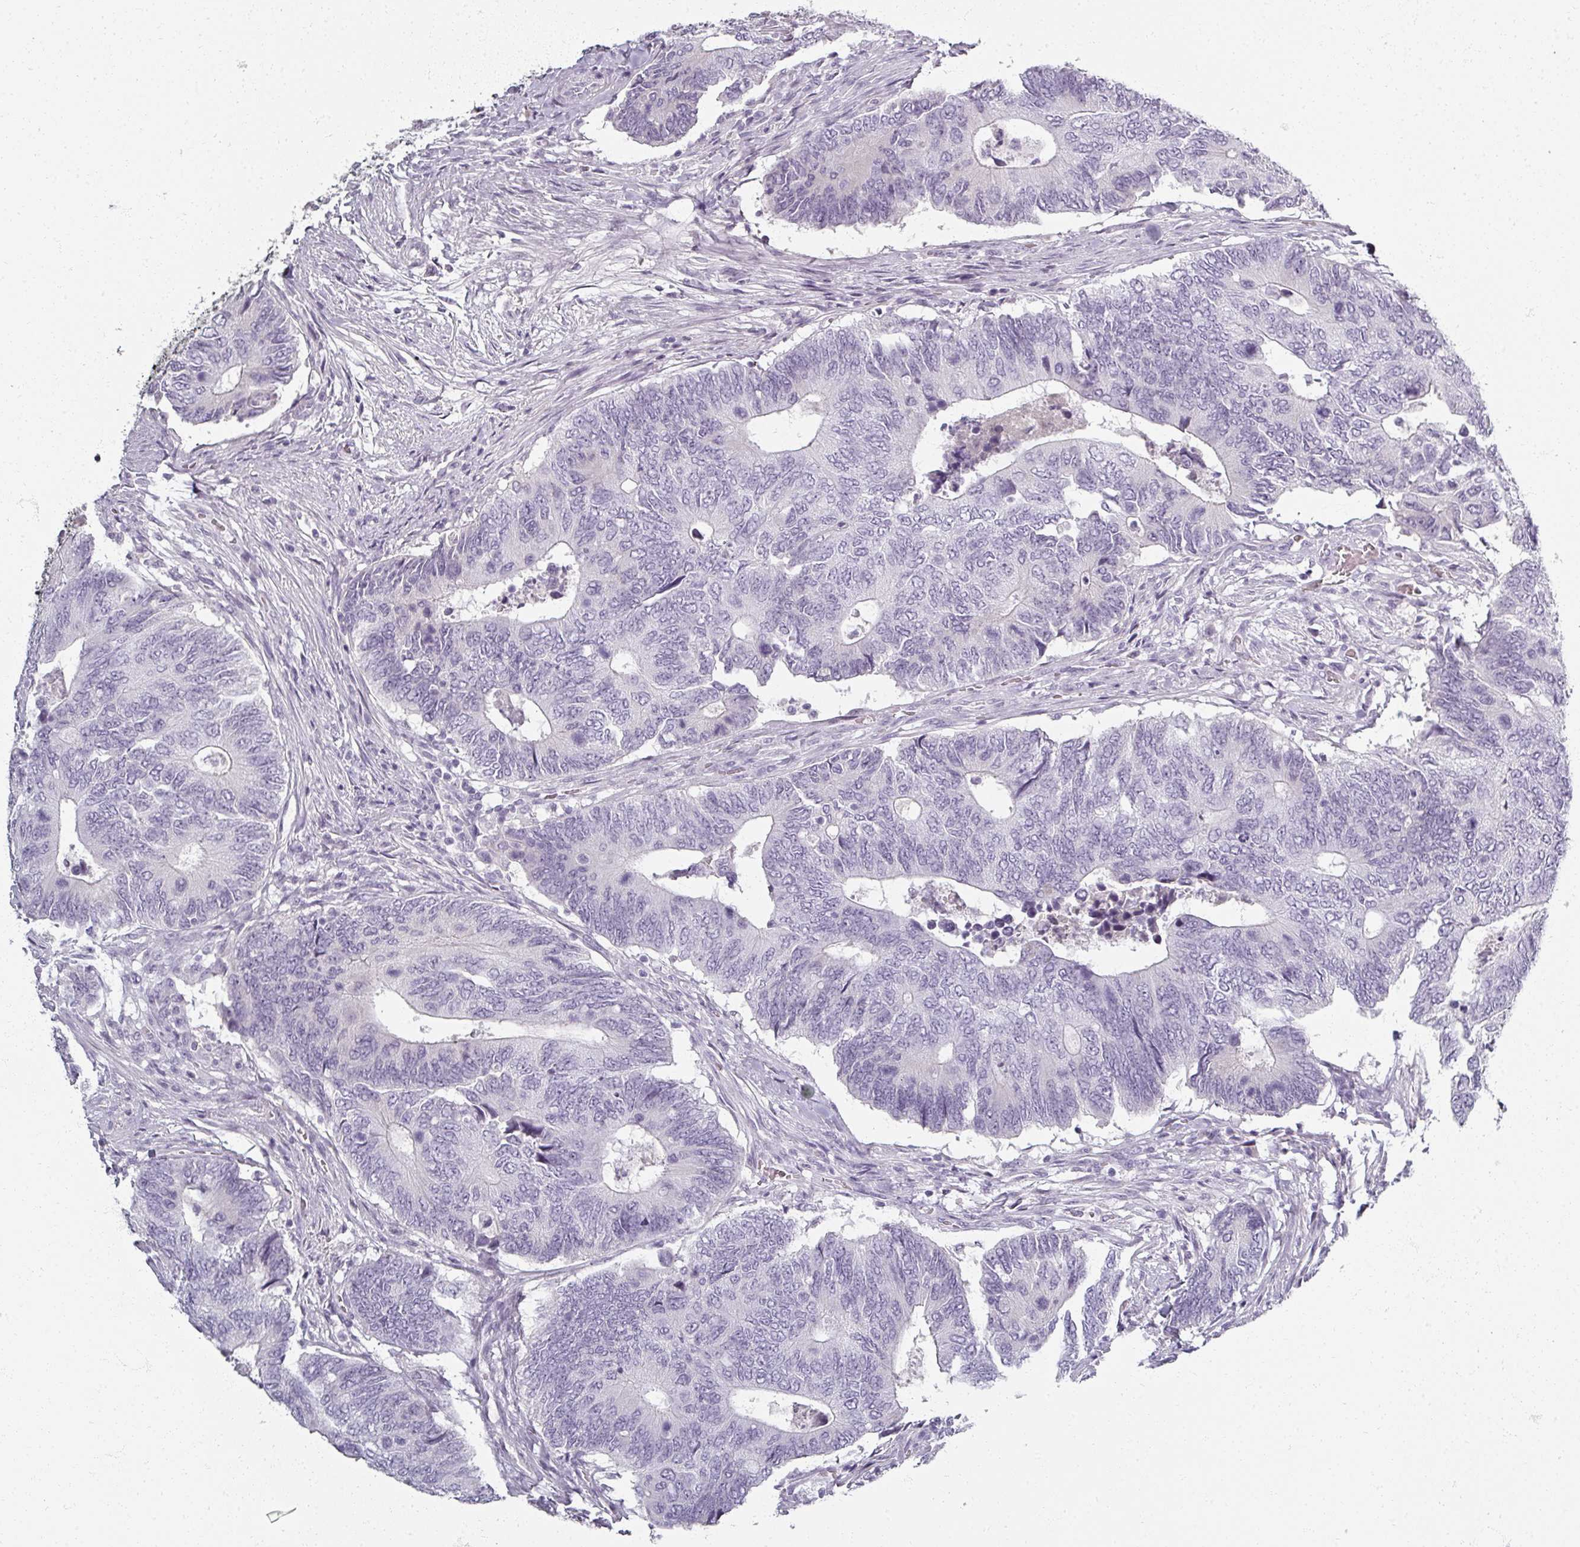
{"staining": {"intensity": "negative", "quantity": "none", "location": "none"}, "tissue": "colorectal cancer", "cell_type": "Tumor cells", "image_type": "cancer", "snomed": [{"axis": "morphology", "description": "Adenocarcinoma, NOS"}, {"axis": "topography", "description": "Colon"}], "caption": "The histopathology image displays no staining of tumor cells in colorectal adenocarcinoma. (DAB immunohistochemistry visualized using brightfield microscopy, high magnification).", "gene": "REG3G", "patient": {"sex": "male", "age": 87}}